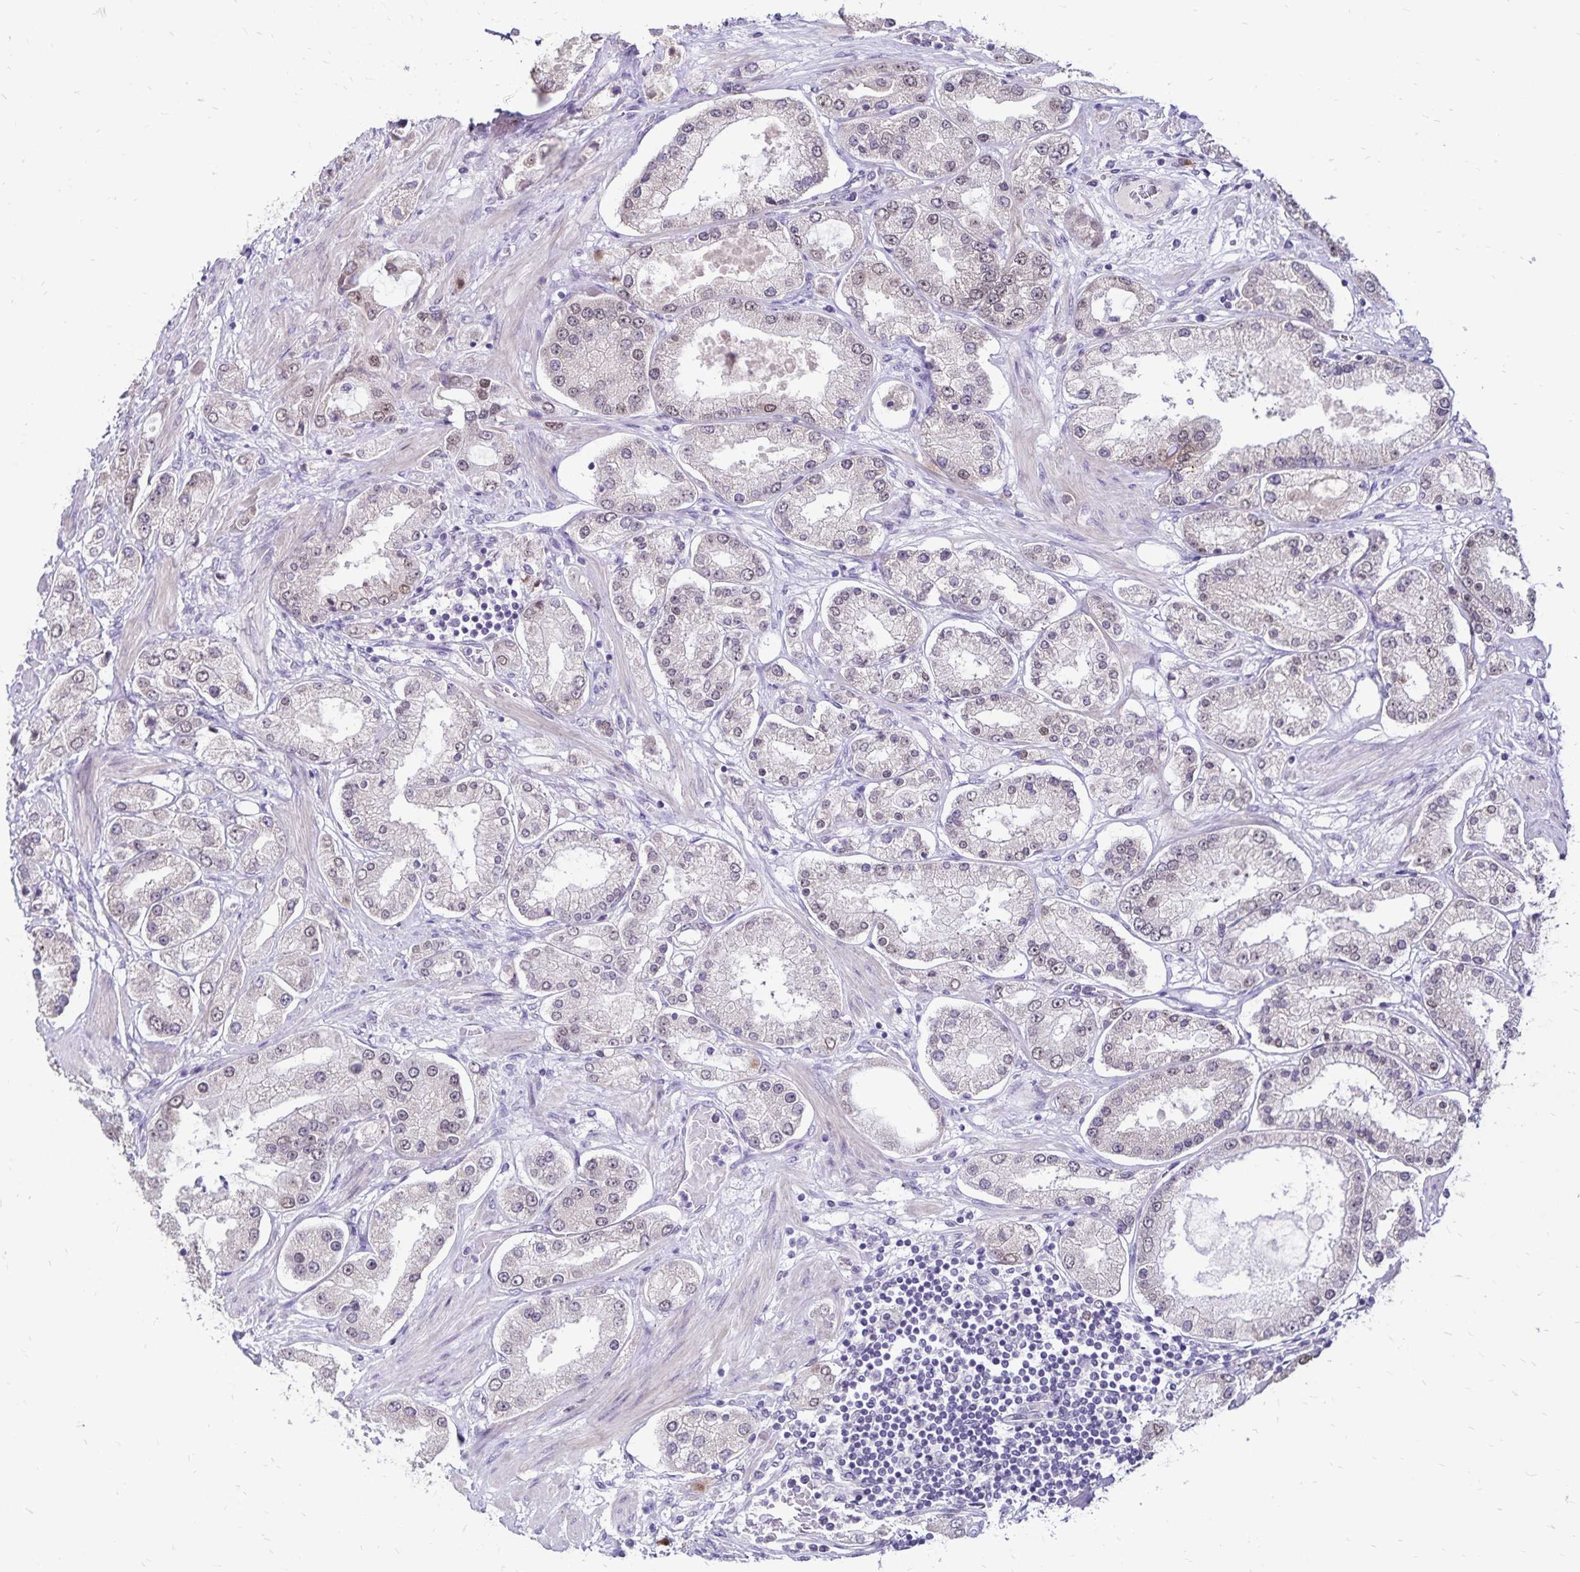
{"staining": {"intensity": "weak", "quantity": "25%-75%", "location": "nuclear"}, "tissue": "prostate cancer", "cell_type": "Tumor cells", "image_type": "cancer", "snomed": [{"axis": "morphology", "description": "Adenocarcinoma, High grade"}, {"axis": "topography", "description": "Prostate"}], "caption": "Immunohistochemical staining of human adenocarcinoma (high-grade) (prostate) reveals low levels of weak nuclear expression in approximately 25%-75% of tumor cells. The protein of interest is shown in brown color, while the nuclei are stained blue.", "gene": "POLB", "patient": {"sex": "male", "age": 69}}